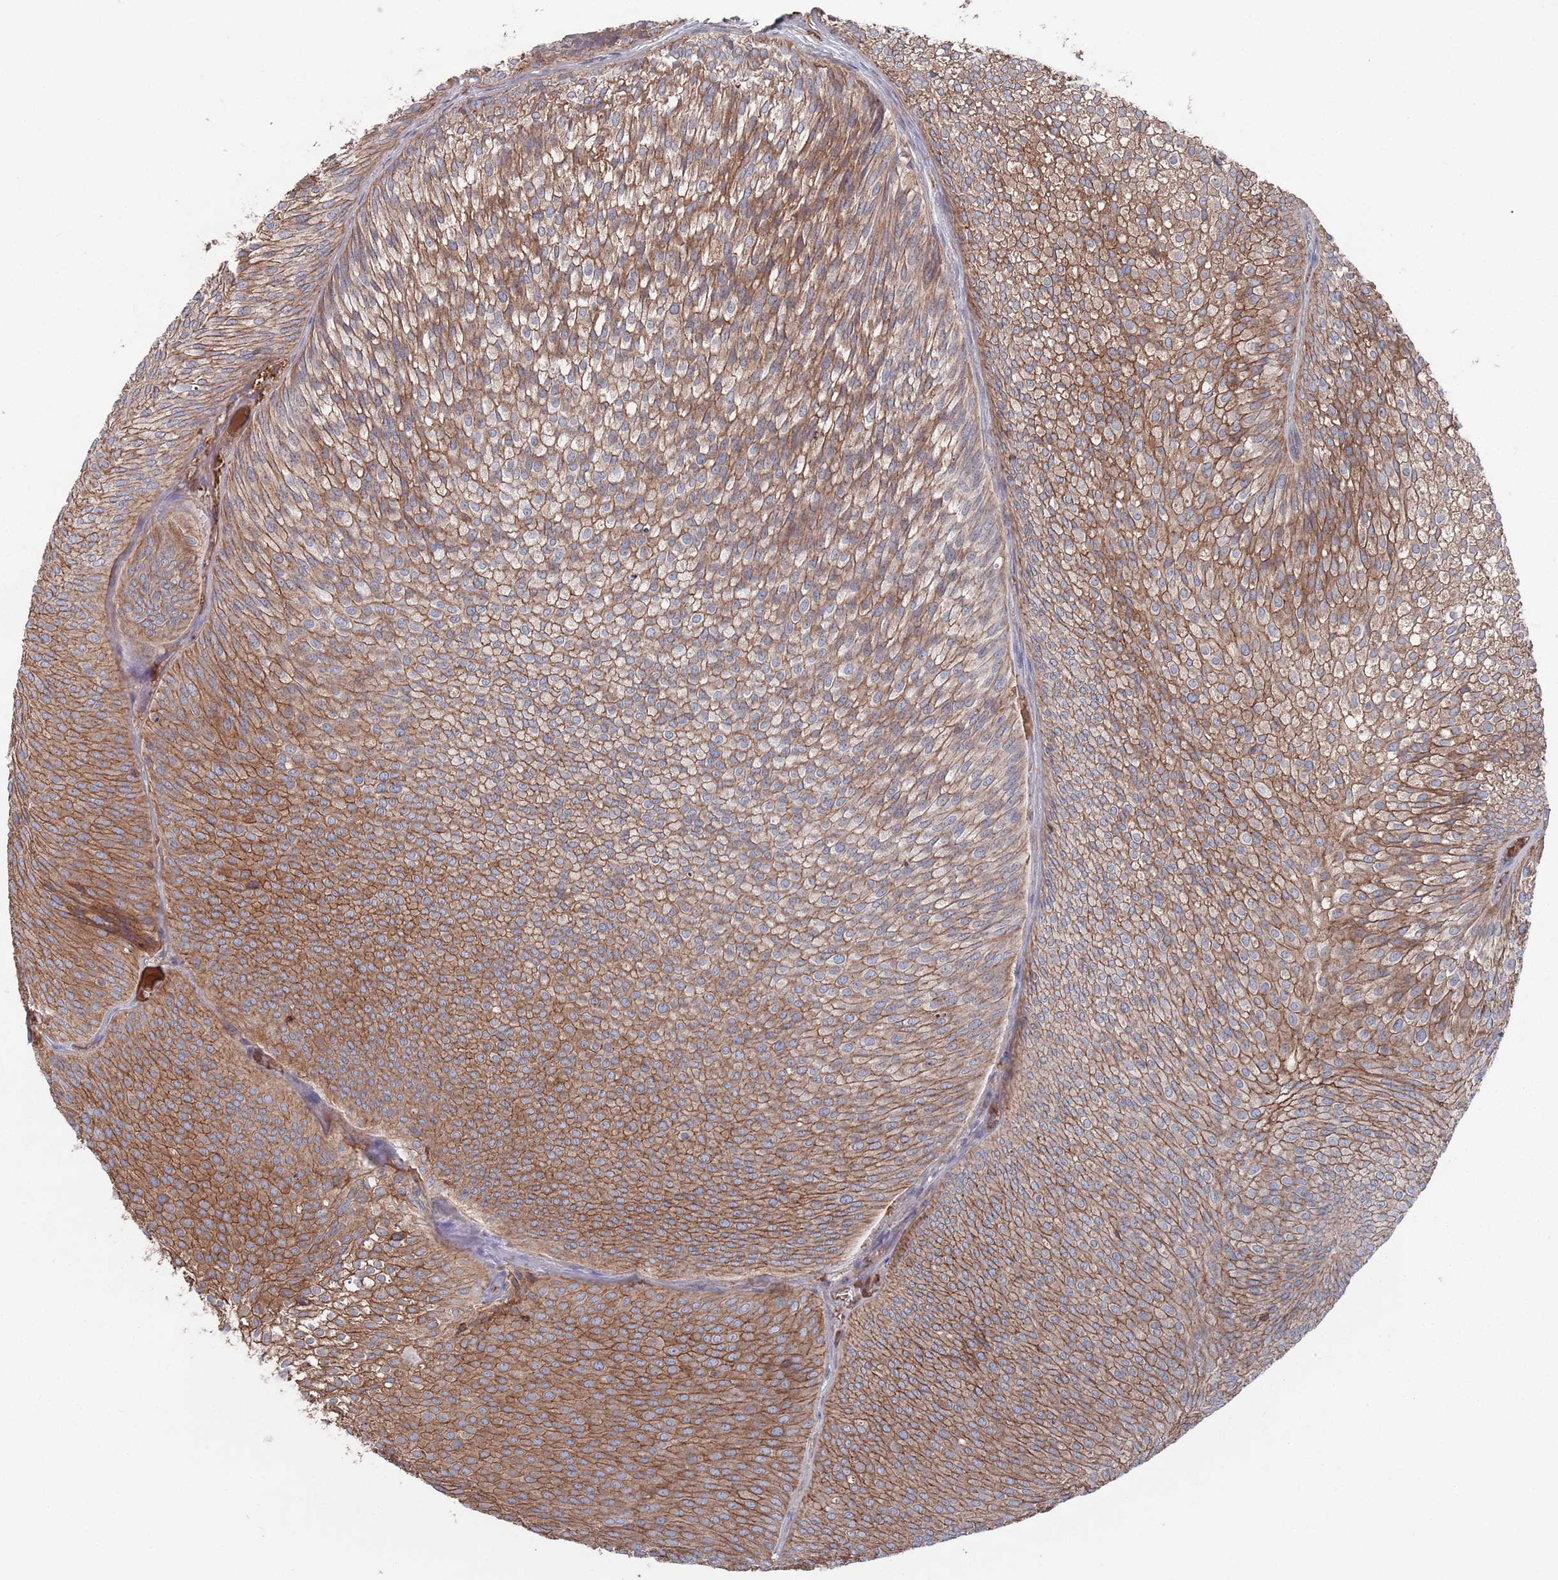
{"staining": {"intensity": "moderate", "quantity": ">75%", "location": "cytoplasmic/membranous"}, "tissue": "urothelial cancer", "cell_type": "Tumor cells", "image_type": "cancer", "snomed": [{"axis": "morphology", "description": "Urothelial carcinoma, Low grade"}, {"axis": "topography", "description": "Urinary bladder"}], "caption": "Immunohistochemistry (IHC) (DAB) staining of human low-grade urothelial carcinoma displays moderate cytoplasmic/membranous protein staining in approximately >75% of tumor cells.", "gene": "PLEKHA4", "patient": {"sex": "male", "age": 91}}